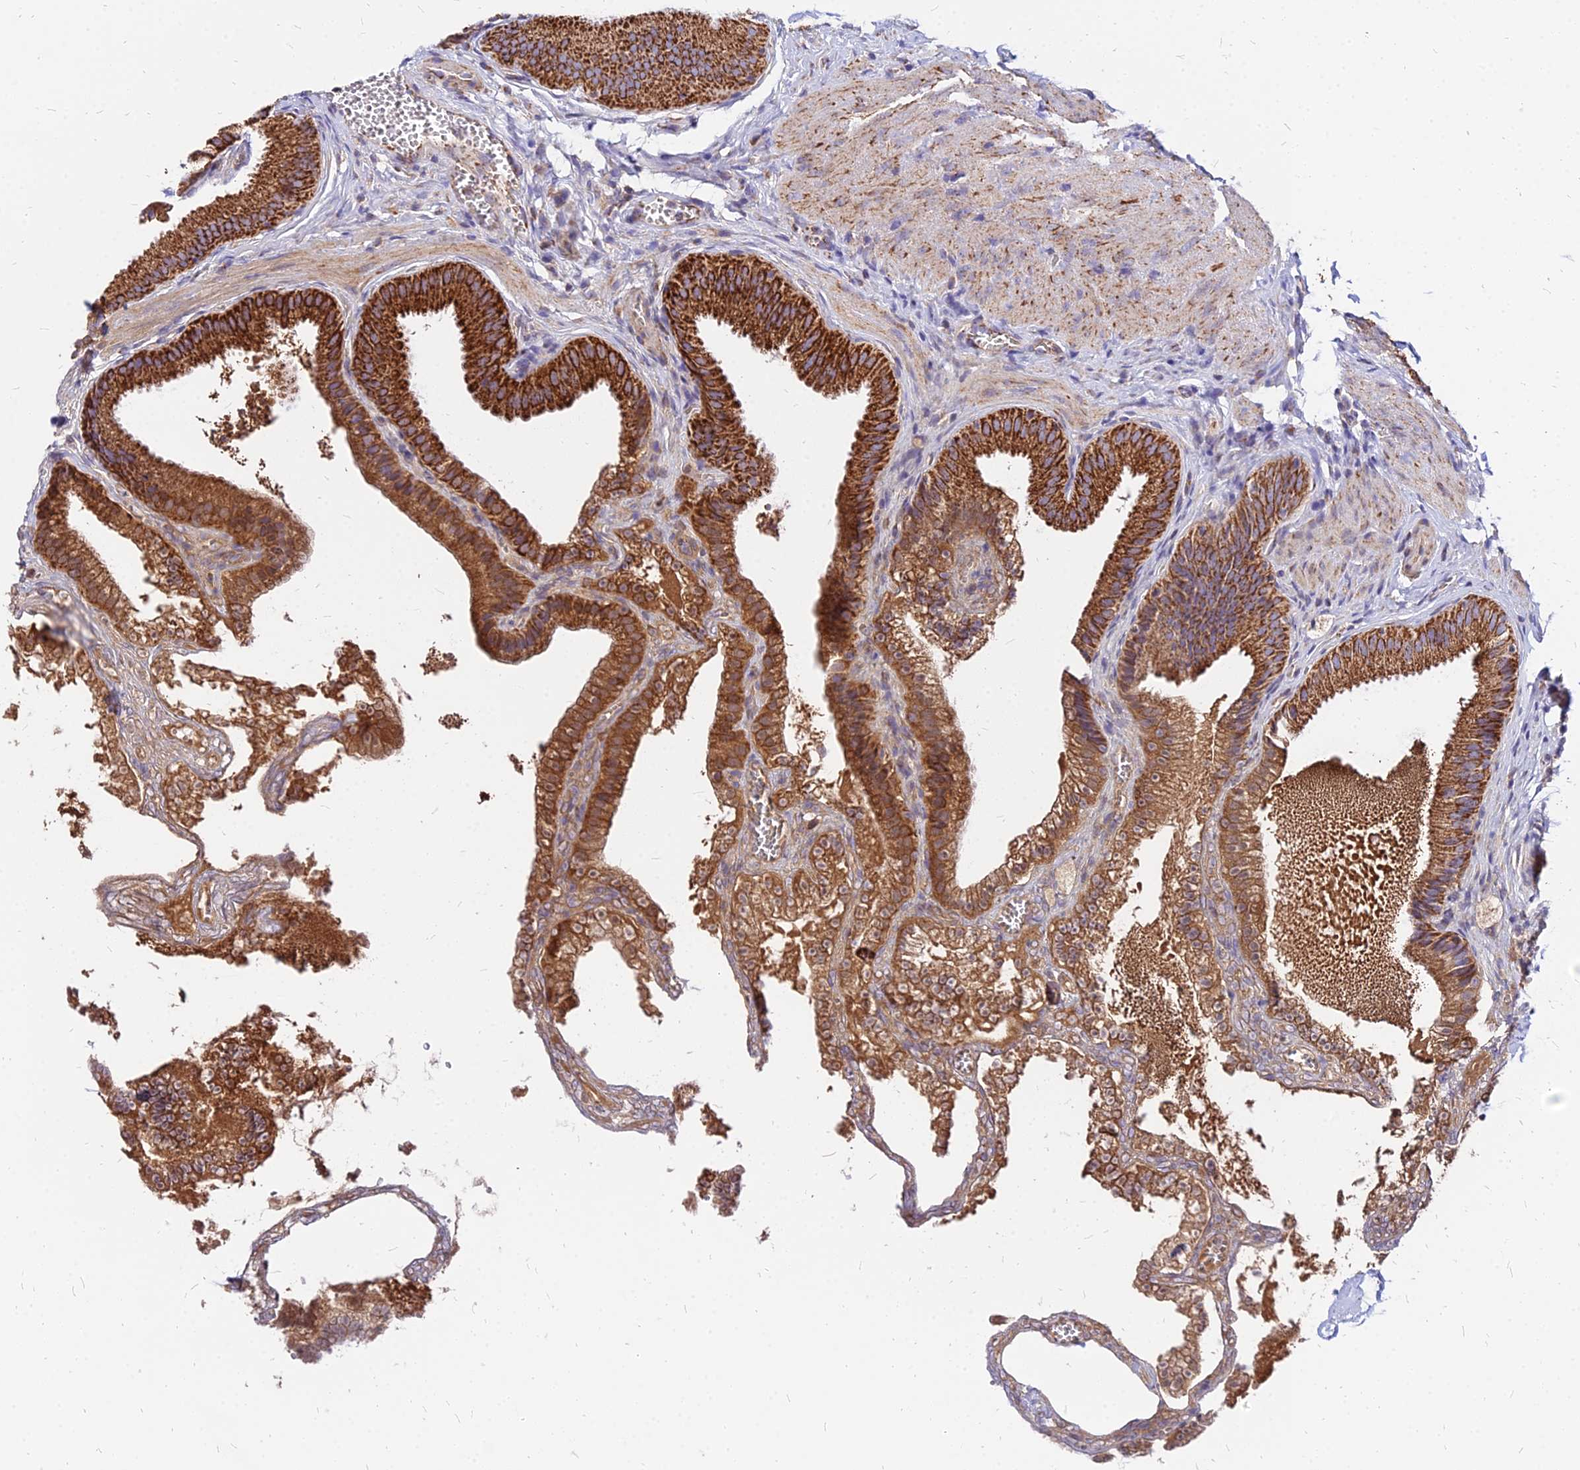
{"staining": {"intensity": "strong", "quantity": ">75%", "location": "cytoplasmic/membranous"}, "tissue": "gallbladder", "cell_type": "Glandular cells", "image_type": "normal", "snomed": [{"axis": "morphology", "description": "Normal tissue, NOS"}, {"axis": "topography", "description": "Gallbladder"}], "caption": "The immunohistochemical stain shows strong cytoplasmic/membranous expression in glandular cells of benign gallbladder. (DAB IHC with brightfield microscopy, high magnification).", "gene": "DLD", "patient": {"sex": "male", "age": 38}}